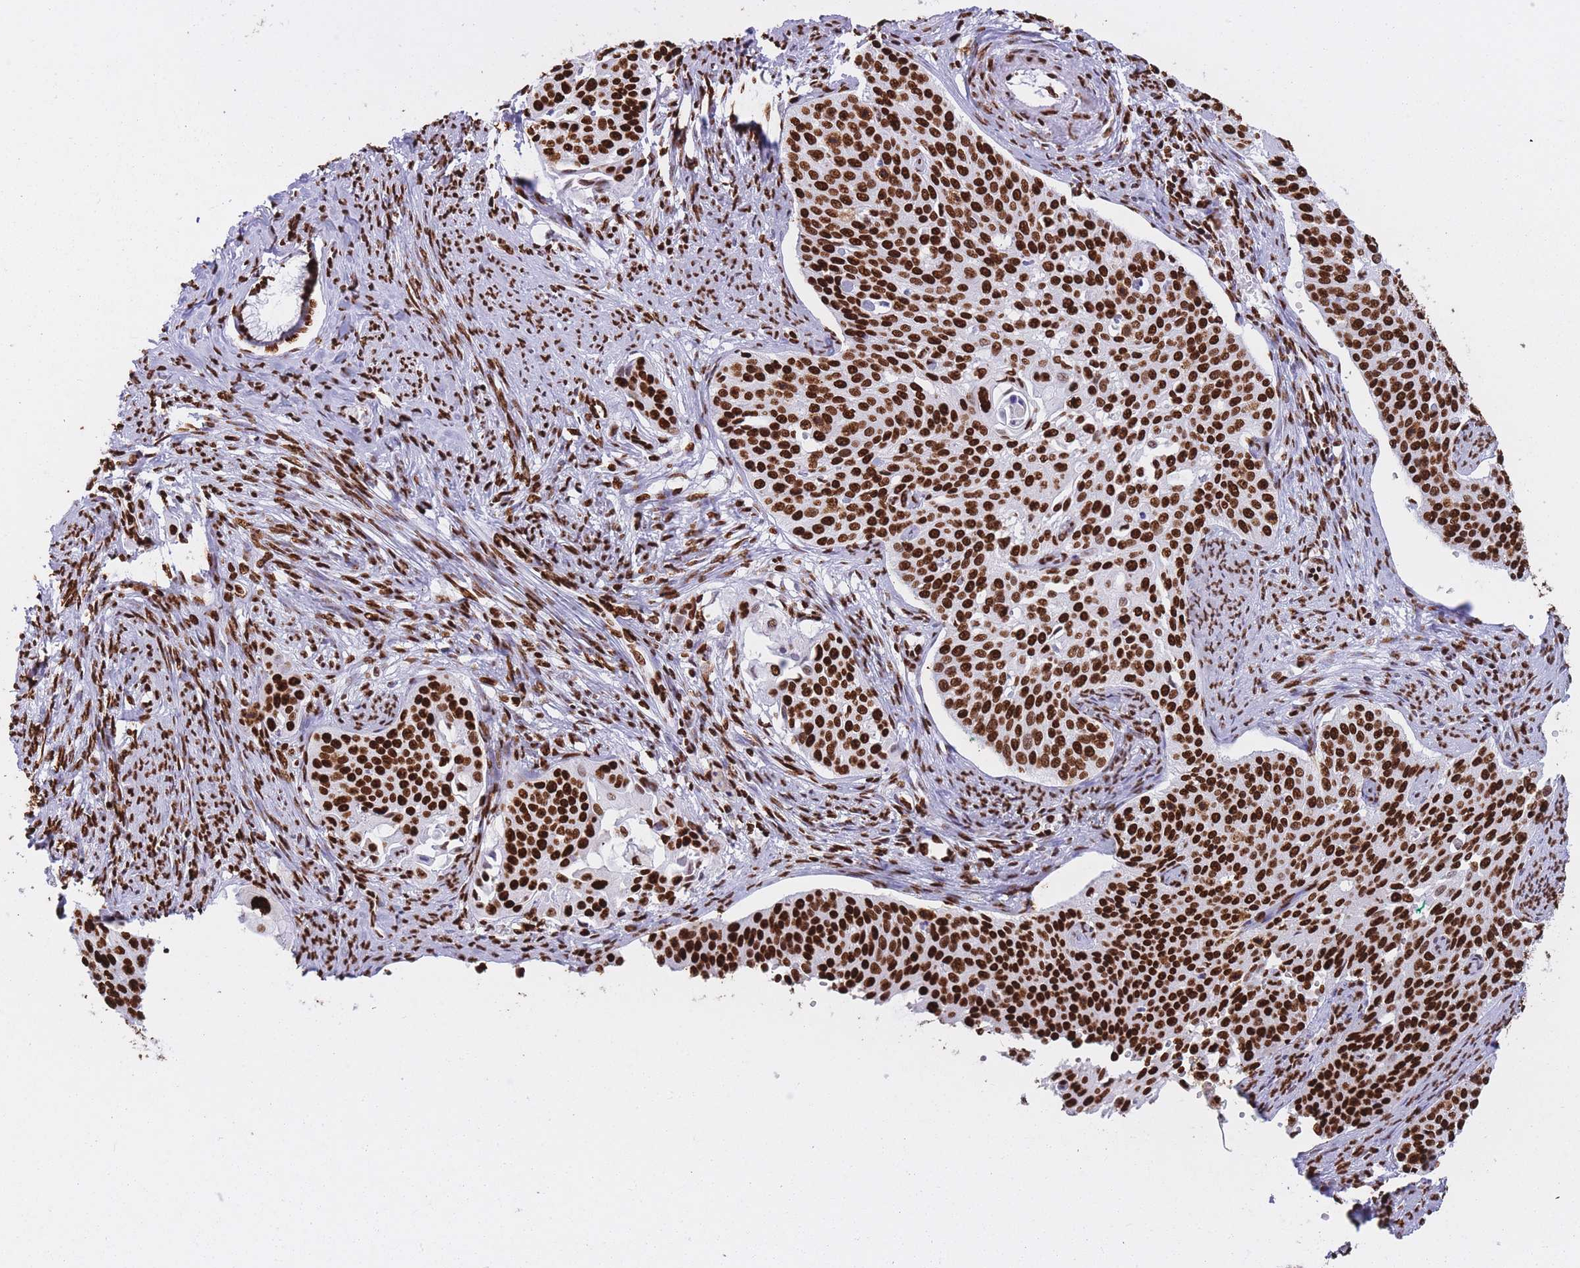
{"staining": {"intensity": "strong", "quantity": ">75%", "location": "nuclear"}, "tissue": "cervical cancer", "cell_type": "Tumor cells", "image_type": "cancer", "snomed": [{"axis": "morphology", "description": "Squamous cell carcinoma, NOS"}, {"axis": "topography", "description": "Cervix"}], "caption": "A brown stain shows strong nuclear expression of a protein in human squamous cell carcinoma (cervical) tumor cells. Immunohistochemistry (ihc) stains the protein in brown and the nuclei are stained blue.", "gene": "HNRNPUL1", "patient": {"sex": "female", "age": 44}}